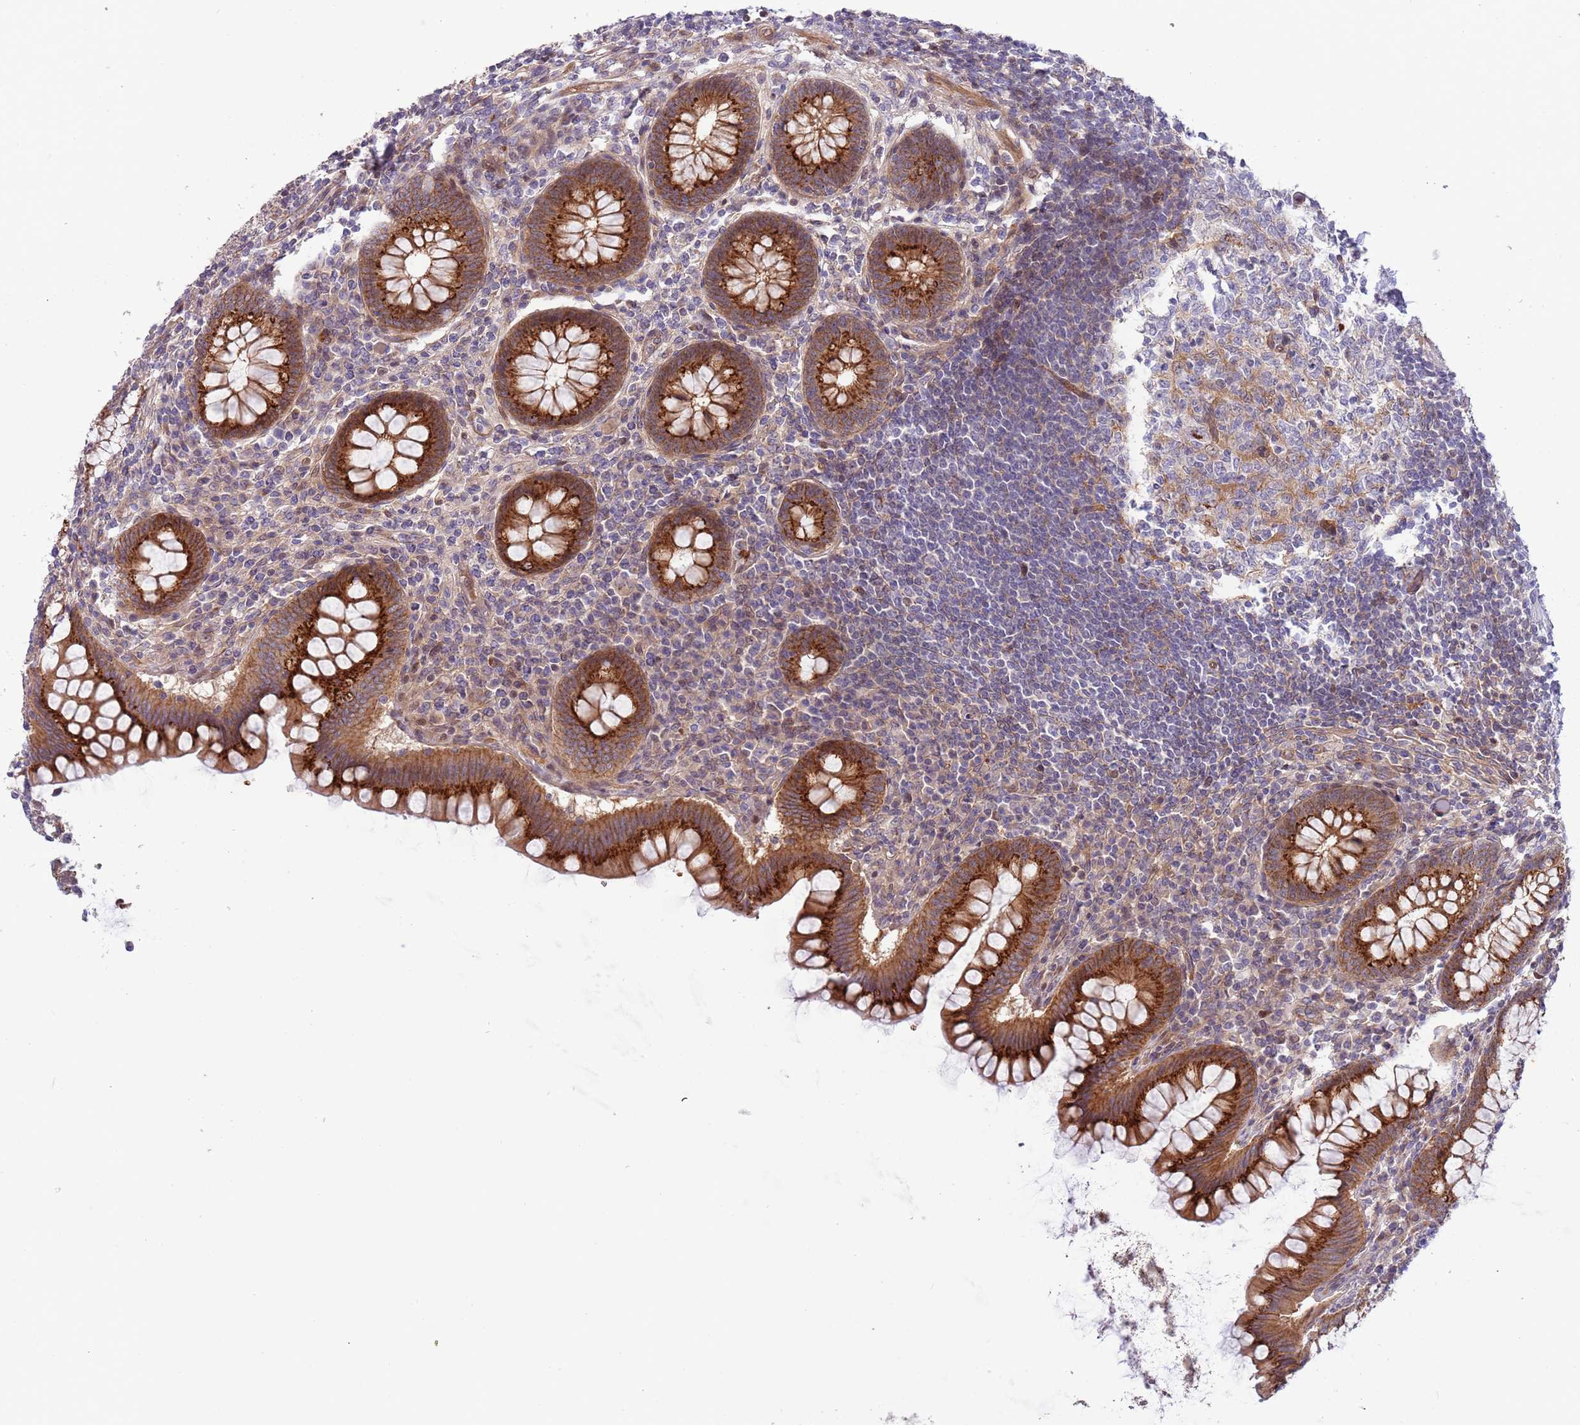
{"staining": {"intensity": "strong", "quantity": ">75%", "location": "cytoplasmic/membranous"}, "tissue": "appendix", "cell_type": "Glandular cells", "image_type": "normal", "snomed": [{"axis": "morphology", "description": "Normal tissue, NOS"}, {"axis": "topography", "description": "Appendix"}], "caption": "This micrograph demonstrates immunohistochemistry (IHC) staining of unremarkable human appendix, with high strong cytoplasmic/membranous expression in approximately >75% of glandular cells.", "gene": "ITGB6", "patient": {"sex": "female", "age": 33}}